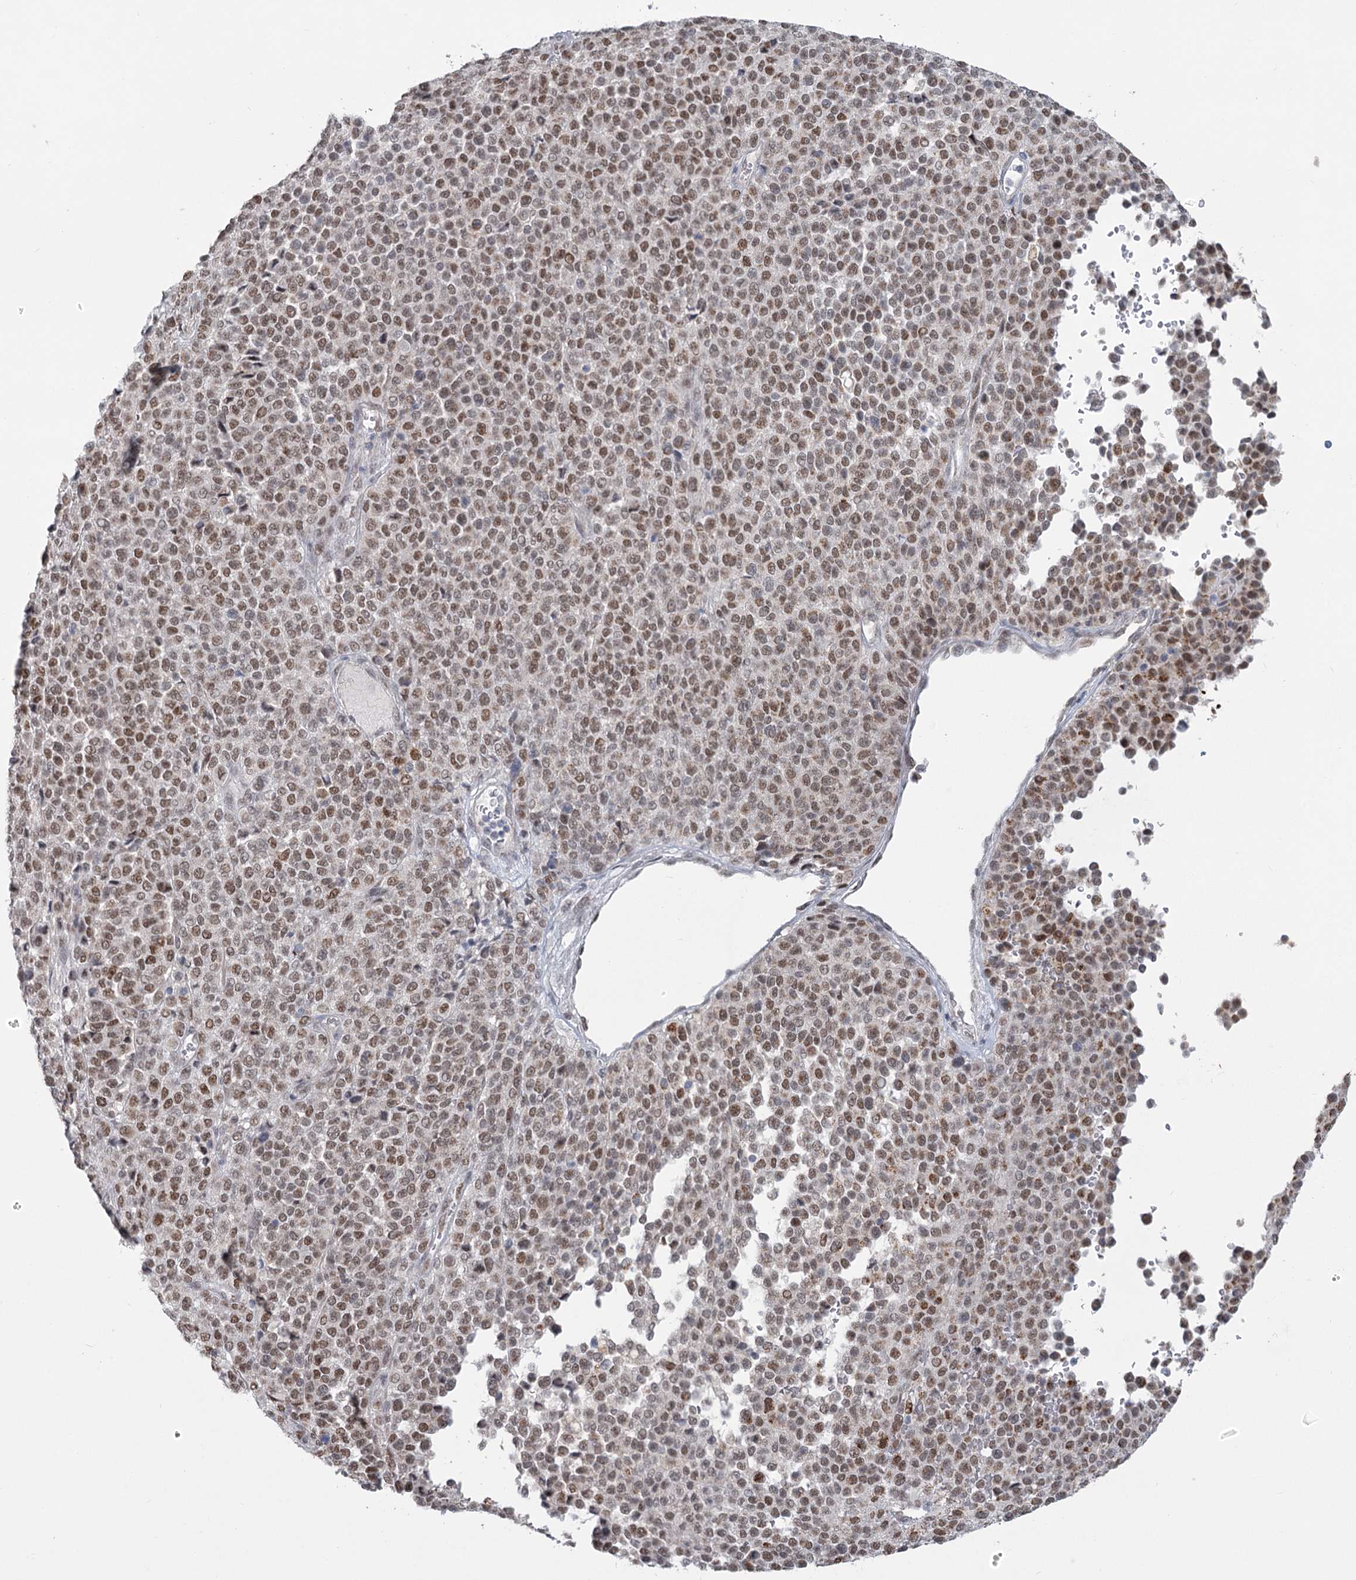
{"staining": {"intensity": "moderate", "quantity": ">75%", "location": "nuclear"}, "tissue": "melanoma", "cell_type": "Tumor cells", "image_type": "cancer", "snomed": [{"axis": "morphology", "description": "Malignant melanoma, Metastatic site"}, {"axis": "topography", "description": "Pancreas"}], "caption": "There is medium levels of moderate nuclear positivity in tumor cells of melanoma, as demonstrated by immunohistochemical staining (brown color).", "gene": "MTG1", "patient": {"sex": "female", "age": 30}}